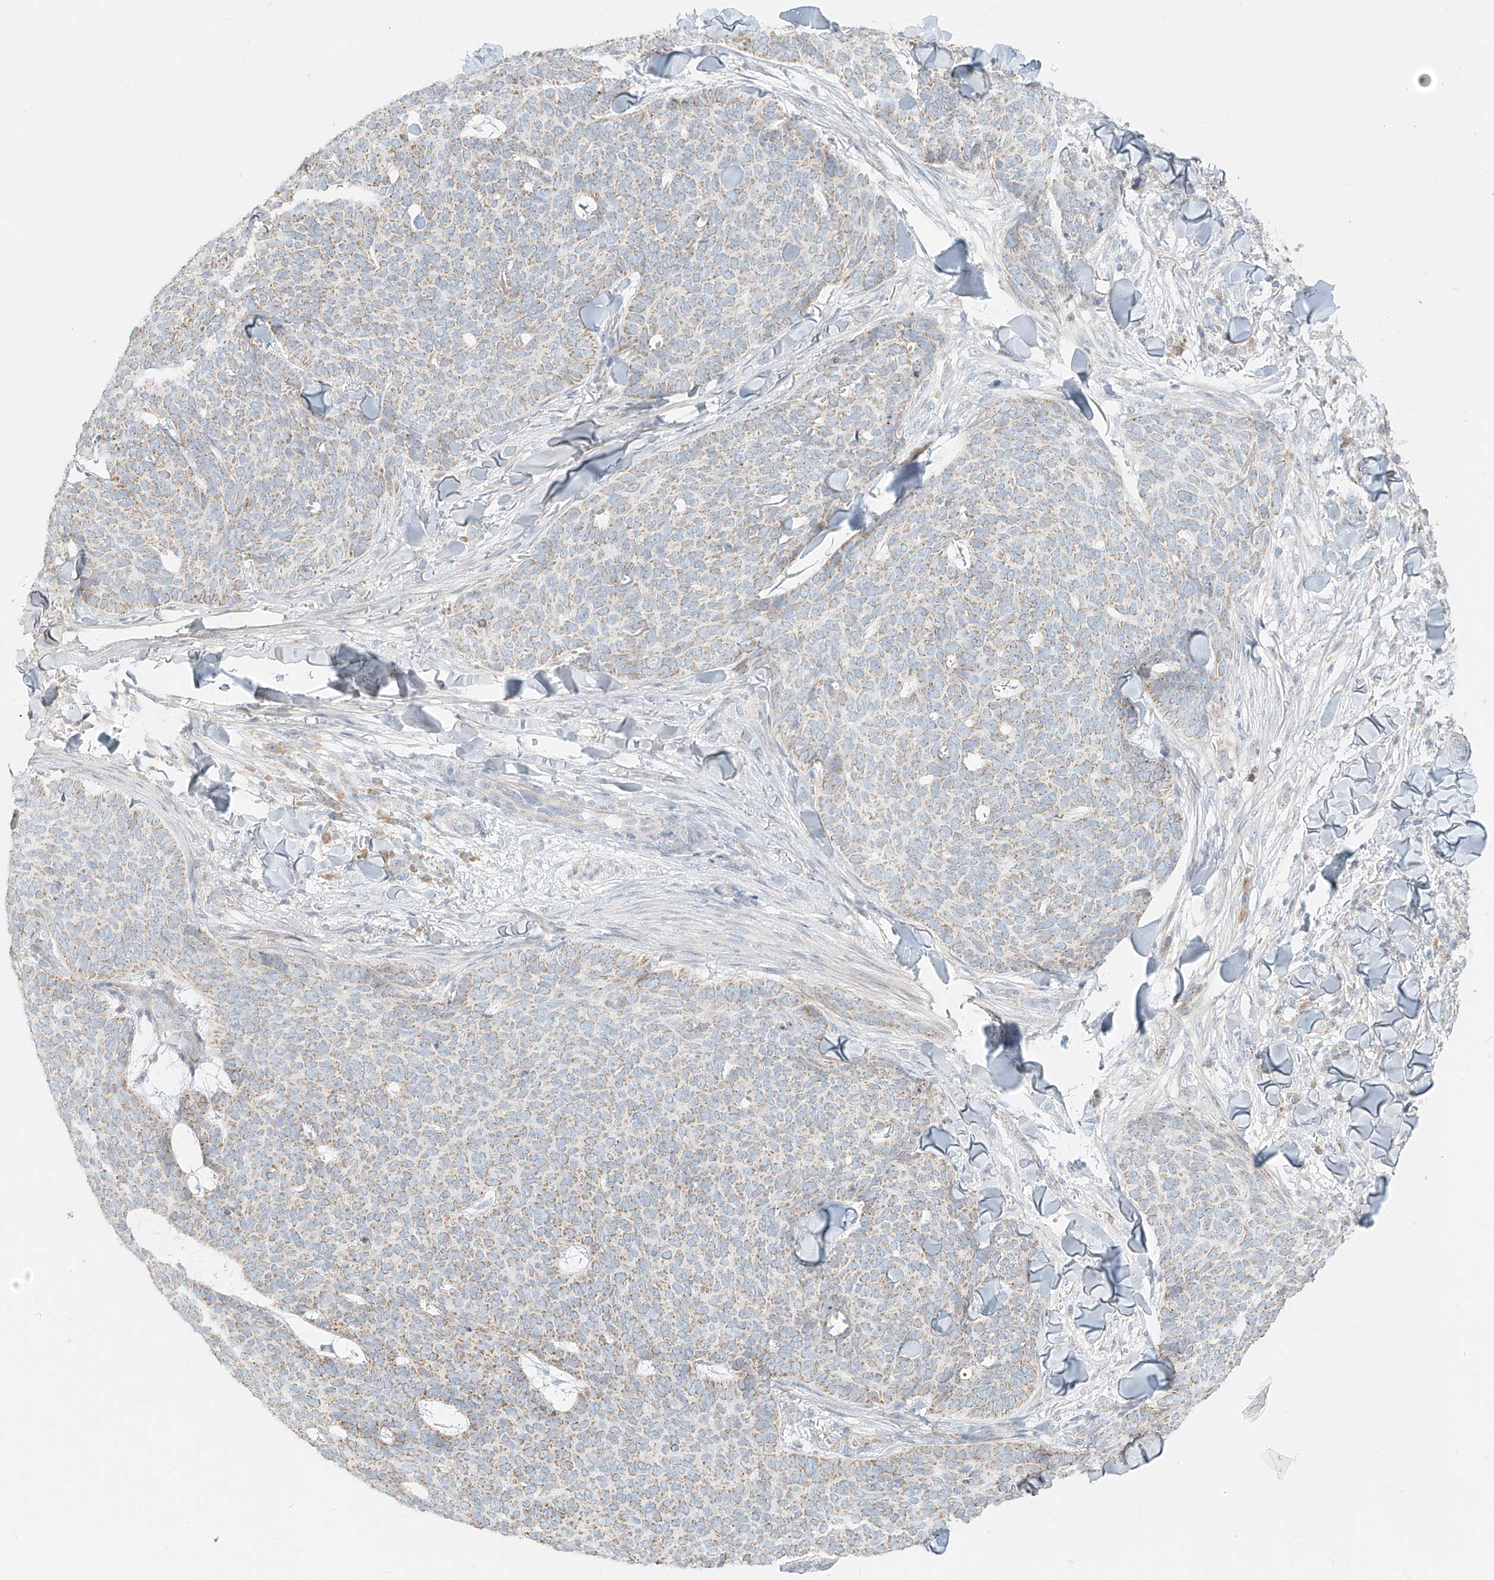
{"staining": {"intensity": "weak", "quantity": "25%-75%", "location": "cytoplasmic/membranous"}, "tissue": "skin cancer", "cell_type": "Tumor cells", "image_type": "cancer", "snomed": [{"axis": "morphology", "description": "Normal tissue, NOS"}, {"axis": "morphology", "description": "Basal cell carcinoma"}, {"axis": "topography", "description": "Skin"}], "caption": "IHC micrograph of neoplastic tissue: human skin basal cell carcinoma stained using IHC demonstrates low levels of weak protein expression localized specifically in the cytoplasmic/membranous of tumor cells, appearing as a cytoplasmic/membranous brown color.", "gene": "UST", "patient": {"sex": "male", "age": 50}}